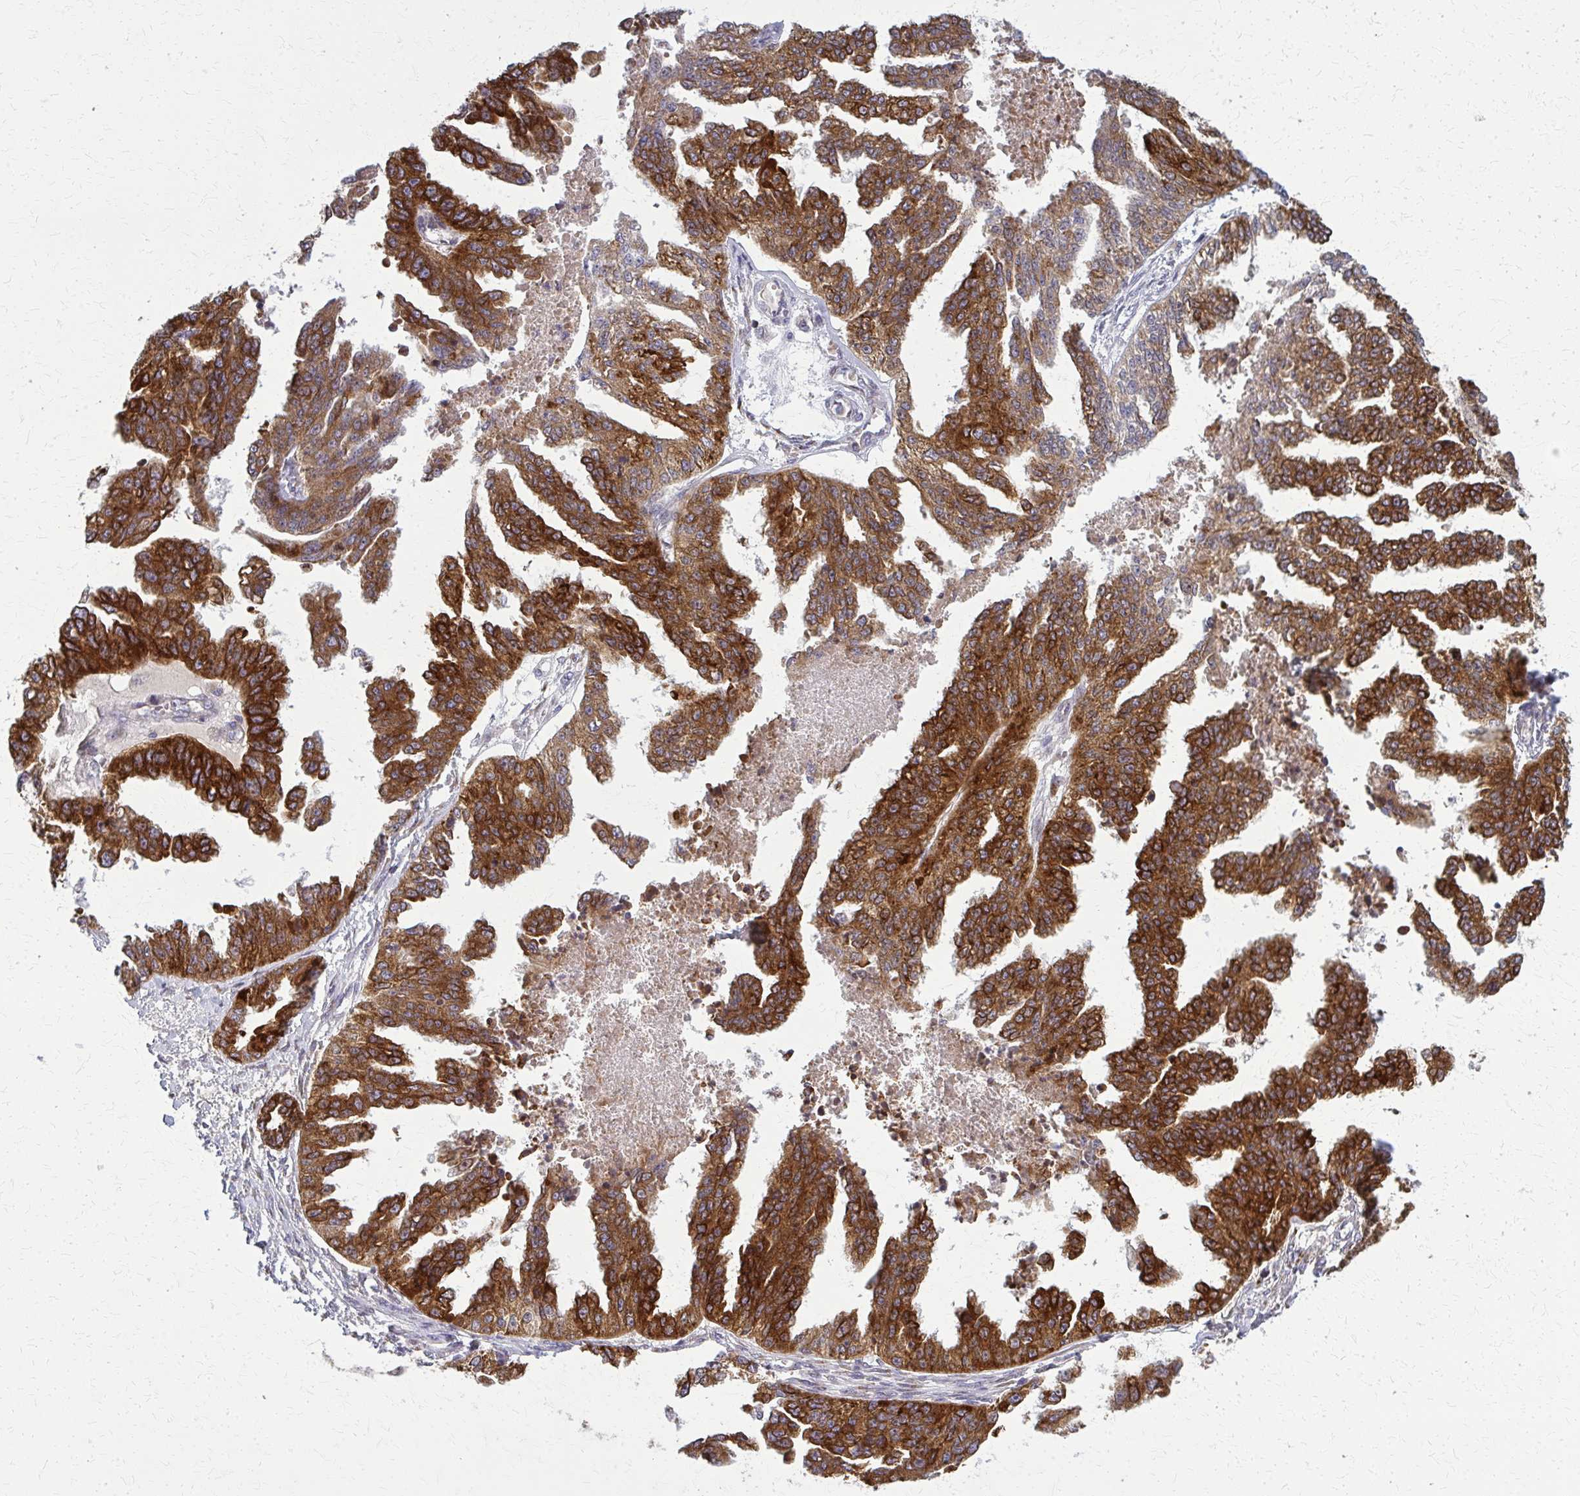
{"staining": {"intensity": "strong", "quantity": ">75%", "location": "cytoplasmic/membranous"}, "tissue": "ovarian cancer", "cell_type": "Tumor cells", "image_type": "cancer", "snomed": [{"axis": "morphology", "description": "Cystadenocarcinoma, serous, NOS"}, {"axis": "topography", "description": "Ovary"}], "caption": "Serous cystadenocarcinoma (ovarian) tissue reveals strong cytoplasmic/membranous staining in about >75% of tumor cells", "gene": "MCCC1", "patient": {"sex": "female", "age": 58}}